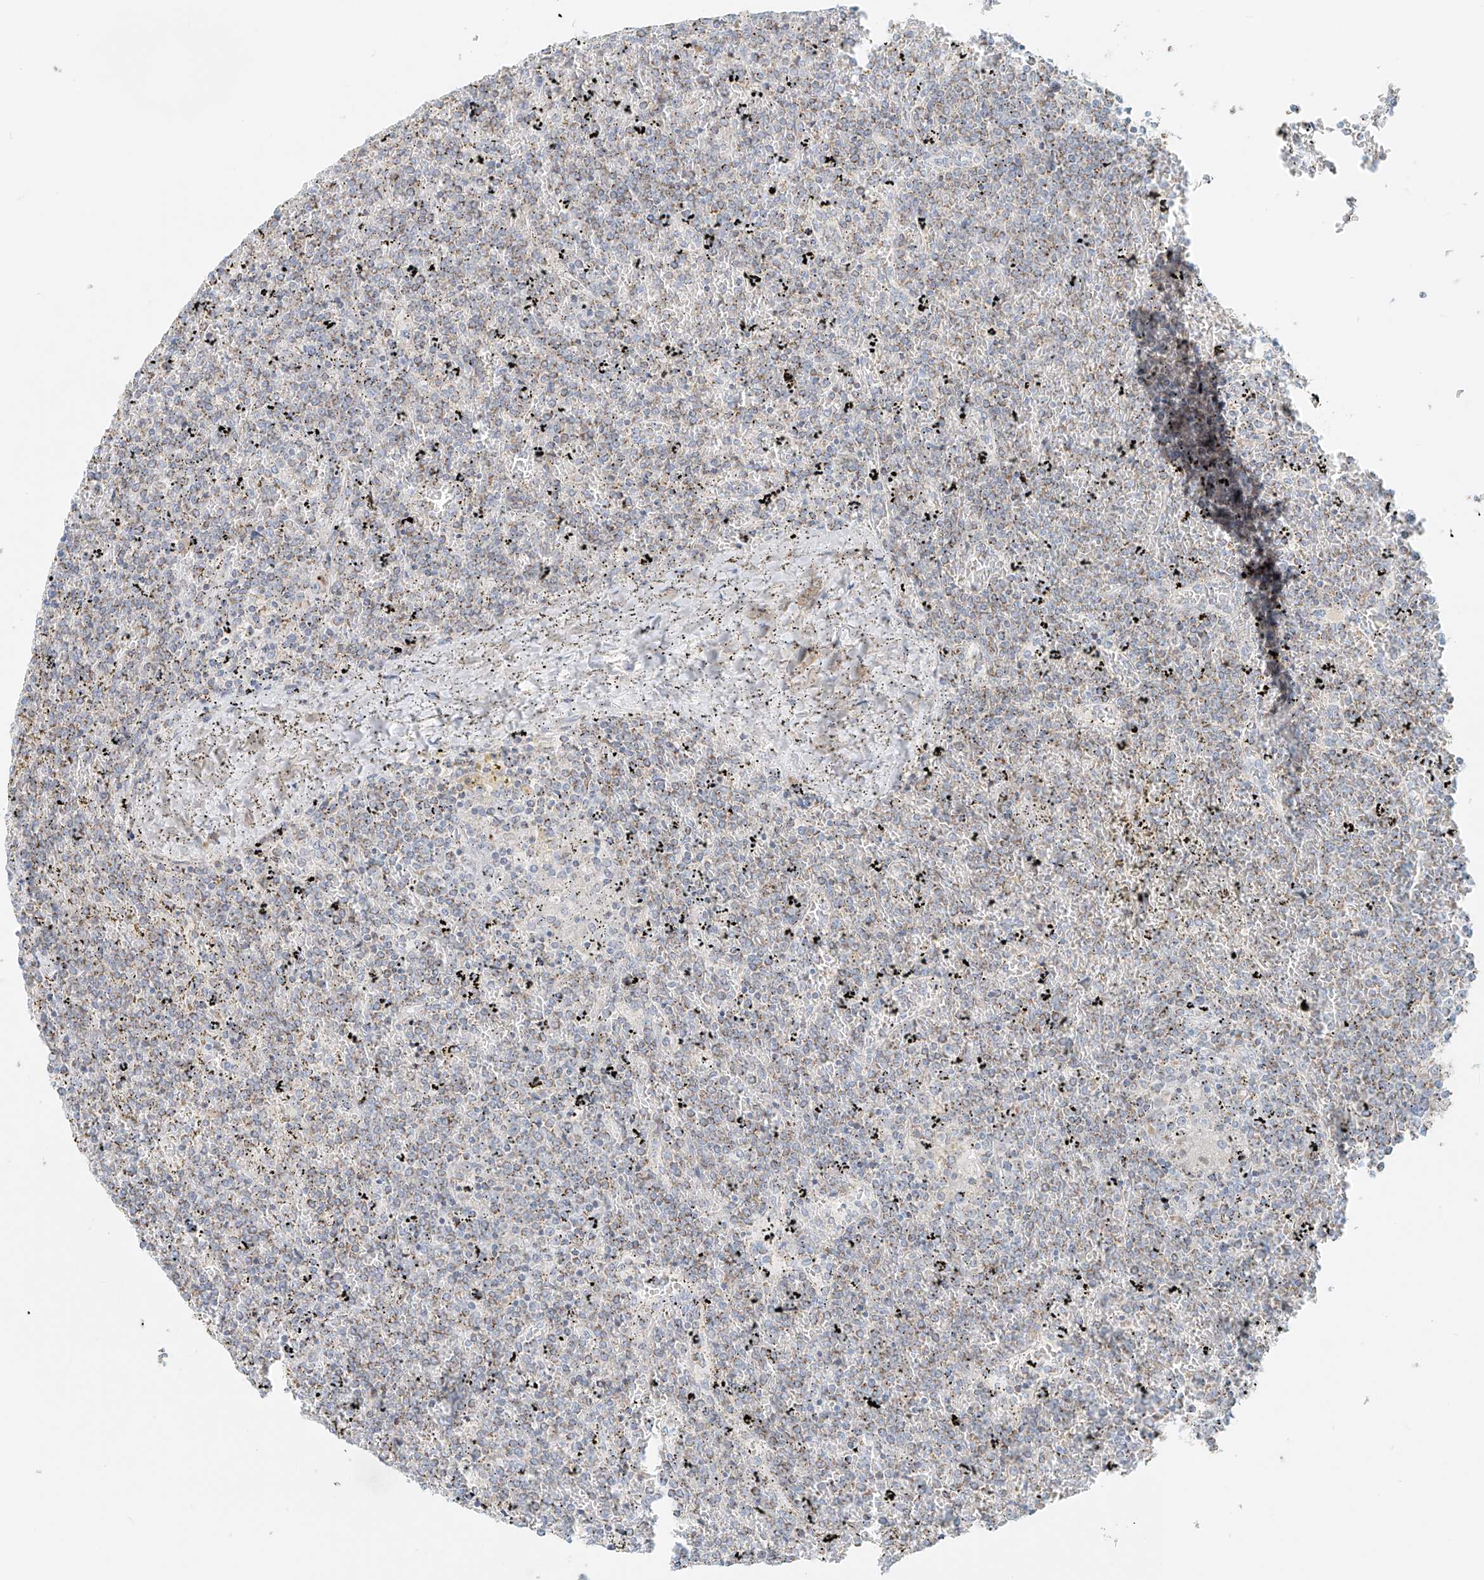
{"staining": {"intensity": "weak", "quantity": "<25%", "location": "cytoplasmic/membranous"}, "tissue": "lymphoma", "cell_type": "Tumor cells", "image_type": "cancer", "snomed": [{"axis": "morphology", "description": "Malignant lymphoma, non-Hodgkin's type, Low grade"}, {"axis": "topography", "description": "Spleen"}], "caption": "Tumor cells are negative for brown protein staining in malignant lymphoma, non-Hodgkin's type (low-grade).", "gene": "UST", "patient": {"sex": "female", "age": 19}}